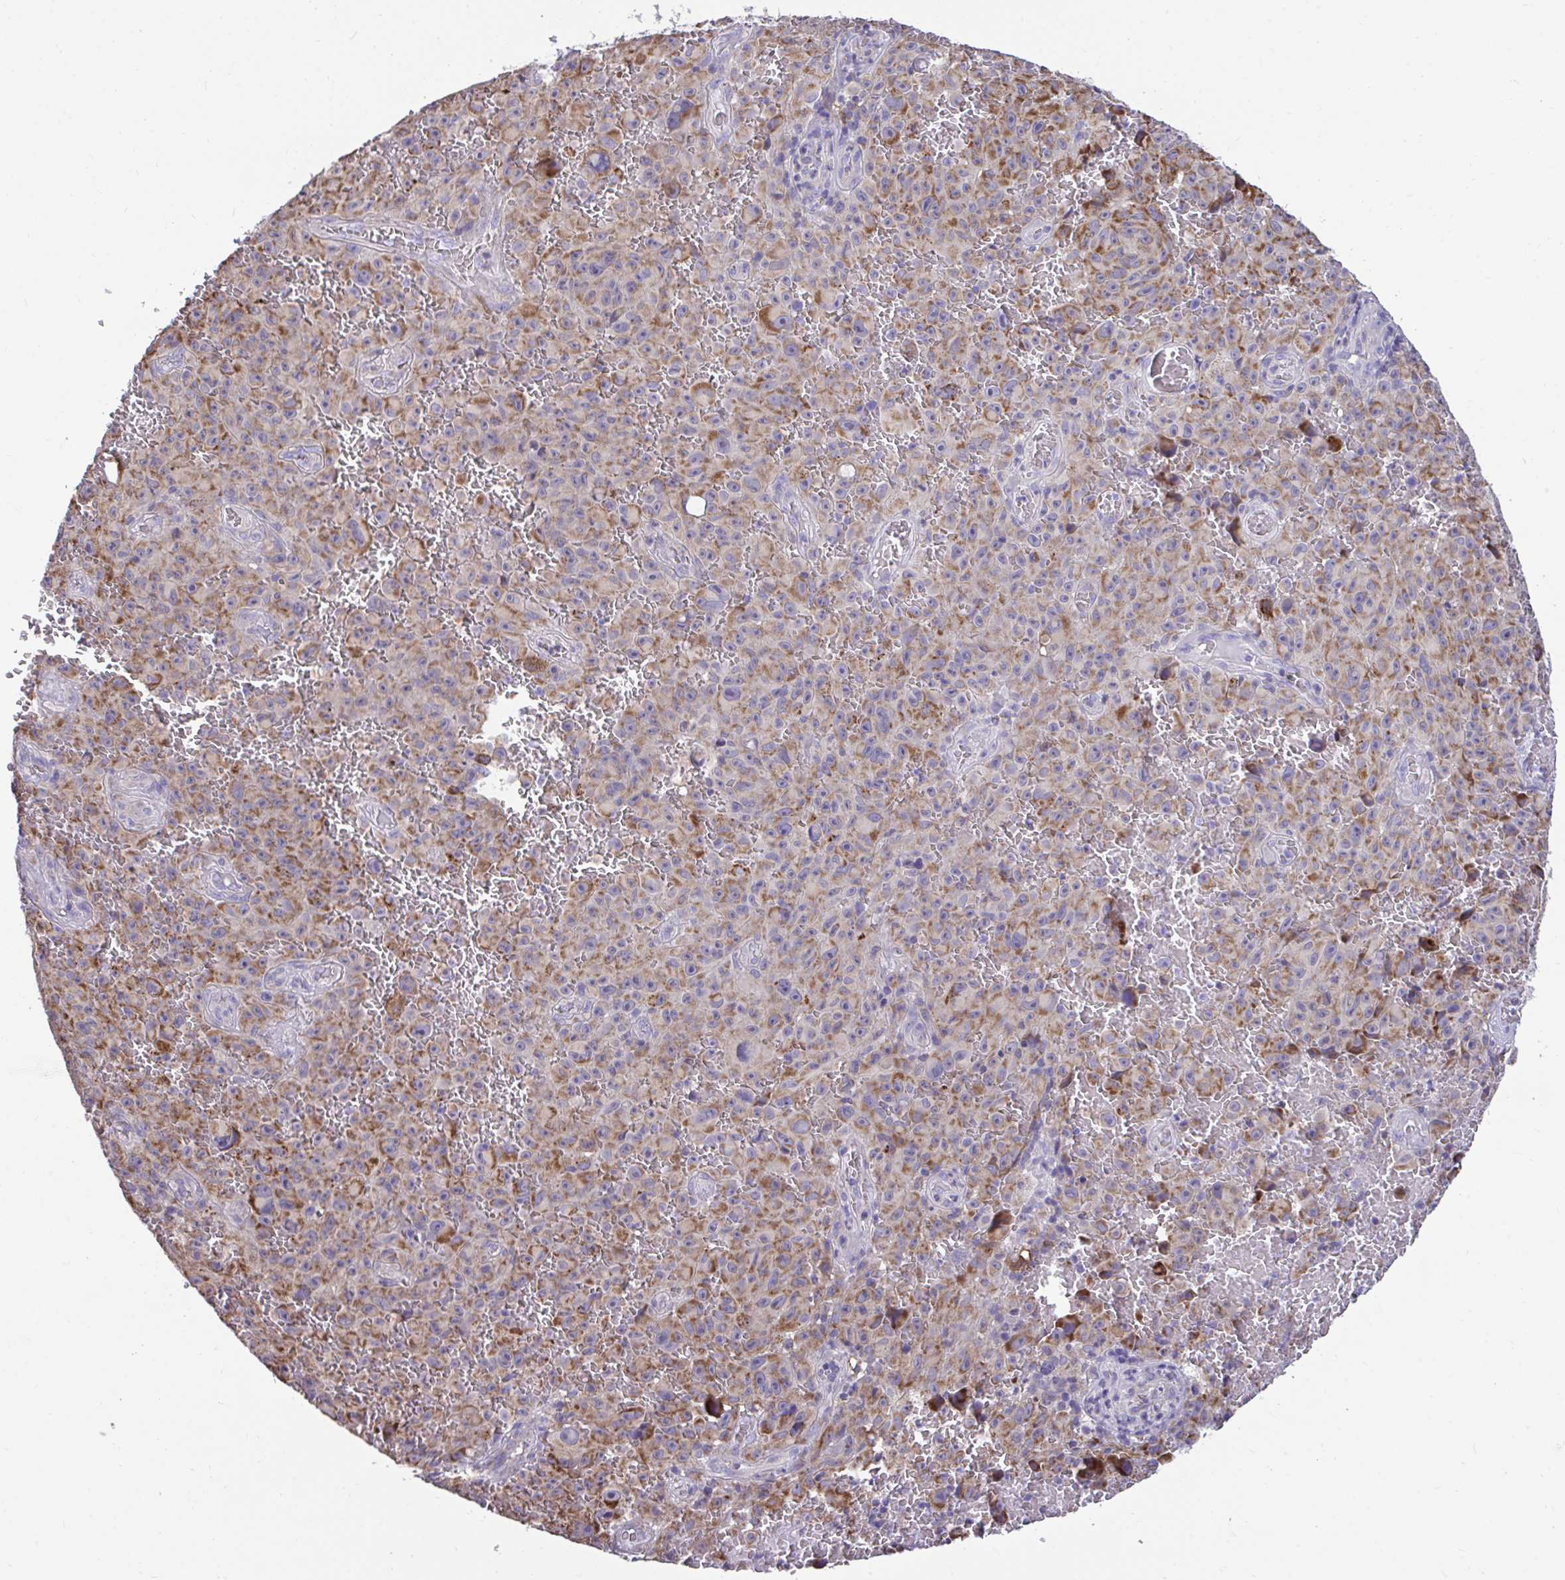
{"staining": {"intensity": "moderate", "quantity": ">75%", "location": "cytoplasmic/membranous"}, "tissue": "melanoma", "cell_type": "Tumor cells", "image_type": "cancer", "snomed": [{"axis": "morphology", "description": "Malignant melanoma, NOS"}, {"axis": "topography", "description": "Skin"}], "caption": "Melanoma stained for a protein demonstrates moderate cytoplasmic/membranous positivity in tumor cells.", "gene": "SARS2", "patient": {"sex": "female", "age": 82}}